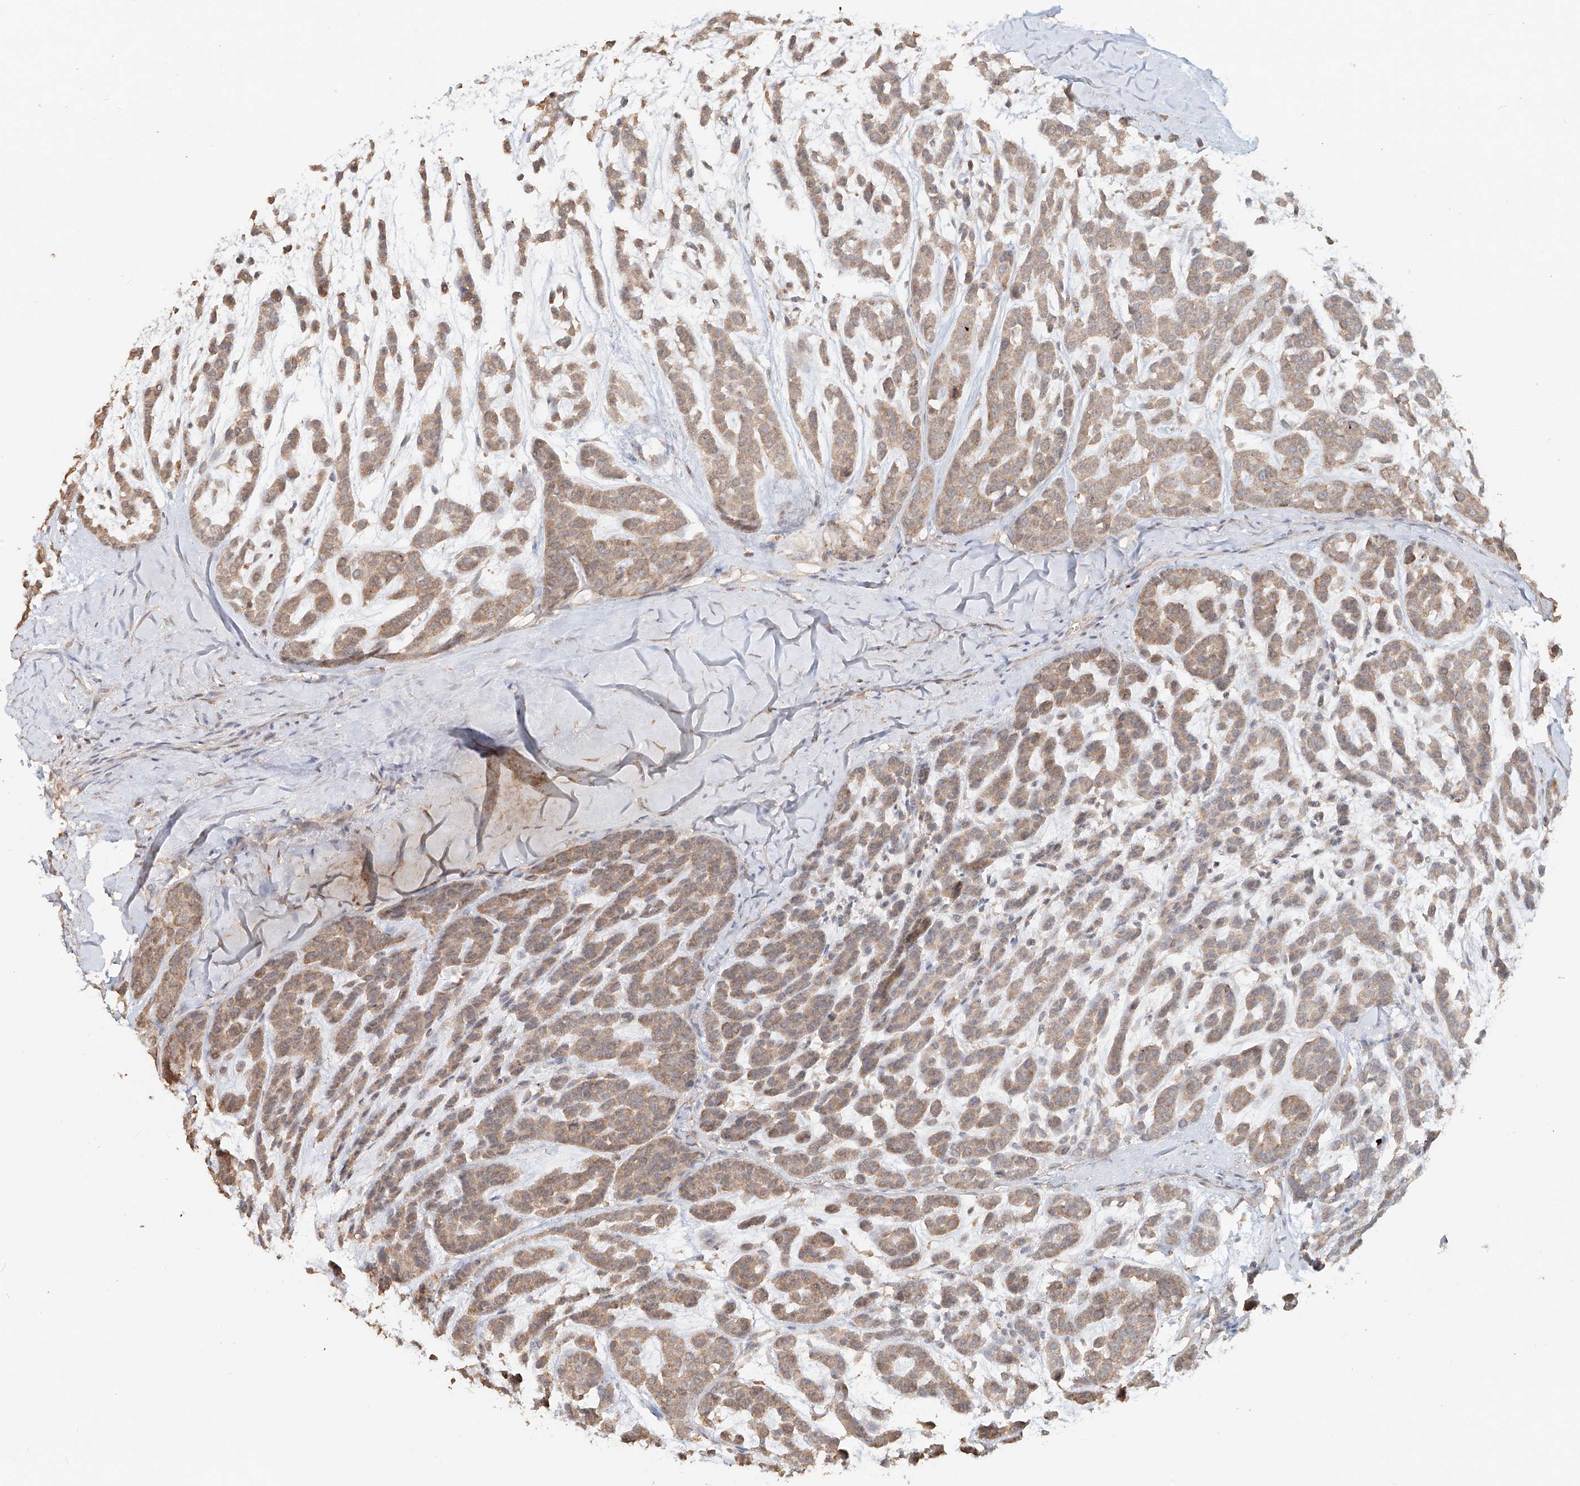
{"staining": {"intensity": "moderate", "quantity": "25%-75%", "location": "cytoplasmic/membranous"}, "tissue": "head and neck cancer", "cell_type": "Tumor cells", "image_type": "cancer", "snomed": [{"axis": "morphology", "description": "Adenocarcinoma, NOS"}, {"axis": "morphology", "description": "Adenoma, NOS"}, {"axis": "topography", "description": "Head-Neck"}], "caption": "This photomicrograph displays IHC staining of head and neck cancer, with medium moderate cytoplasmic/membranous positivity in about 25%-75% of tumor cells.", "gene": "NPHS1", "patient": {"sex": "female", "age": 55}}